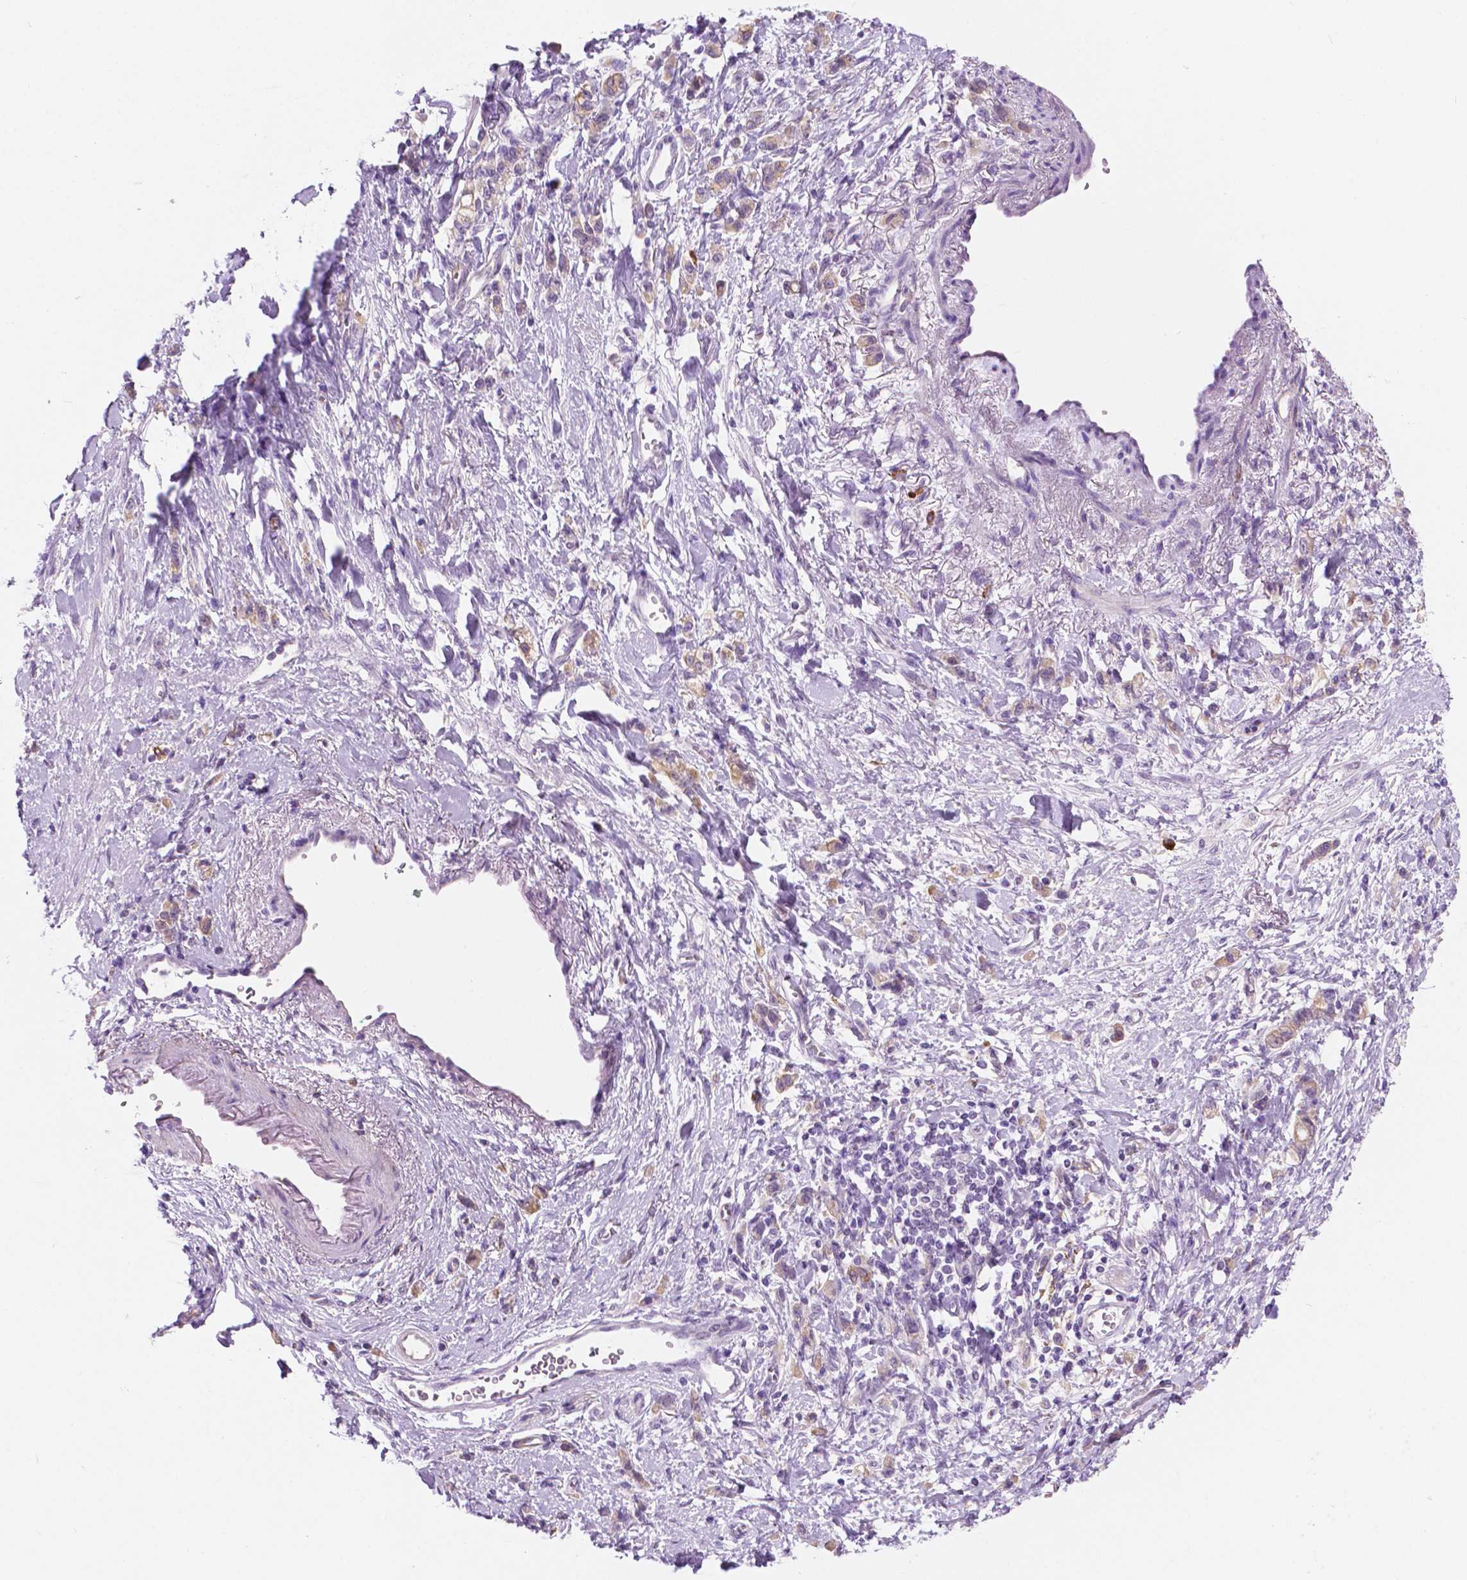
{"staining": {"intensity": "negative", "quantity": "none", "location": "none"}, "tissue": "stomach cancer", "cell_type": "Tumor cells", "image_type": "cancer", "snomed": [{"axis": "morphology", "description": "Adenocarcinoma, NOS"}, {"axis": "topography", "description": "Stomach"}], "caption": "A high-resolution histopathology image shows IHC staining of stomach cancer, which reveals no significant positivity in tumor cells.", "gene": "EPPK1", "patient": {"sex": "male", "age": 77}}